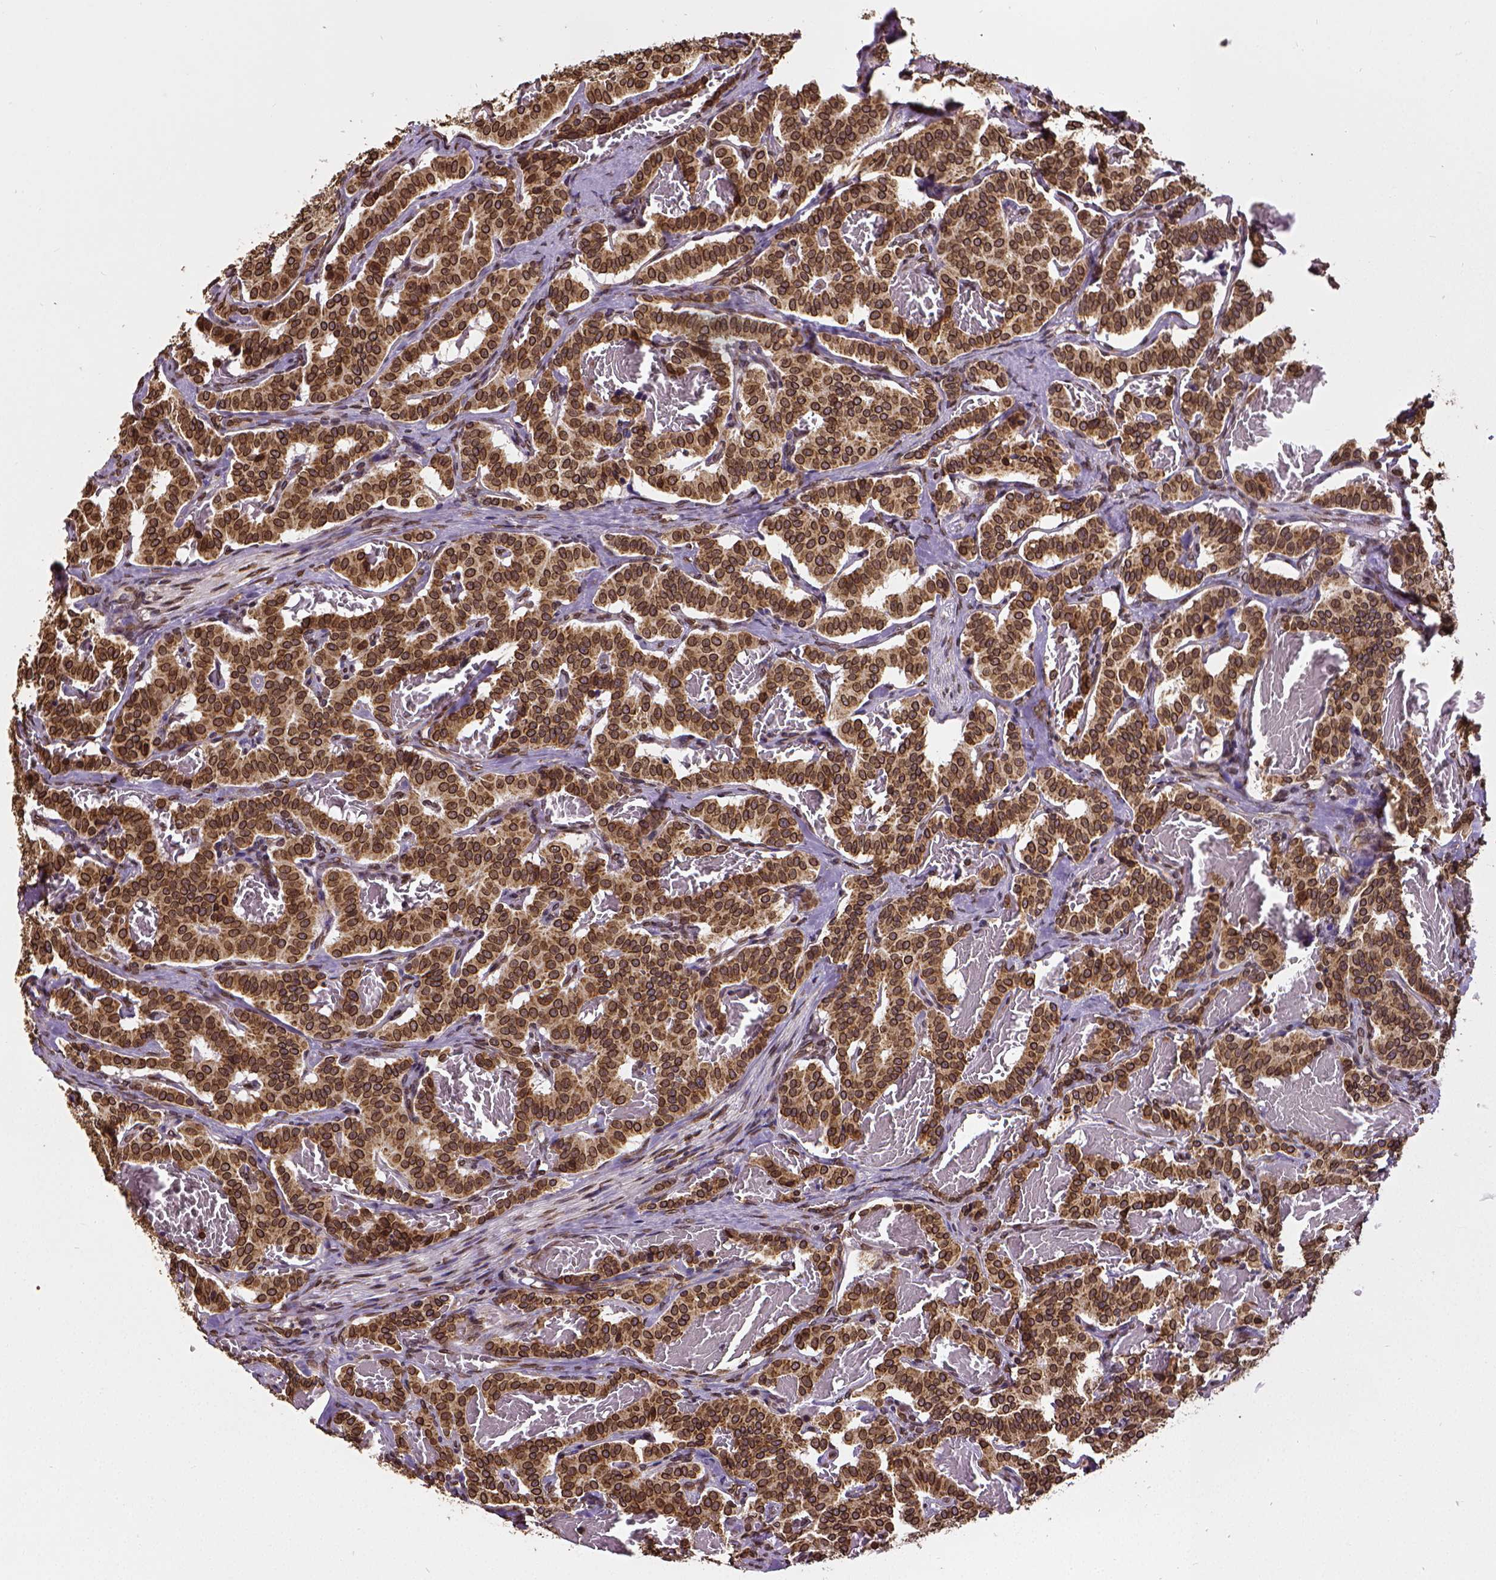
{"staining": {"intensity": "strong", "quantity": ">75%", "location": "cytoplasmic/membranous,nuclear"}, "tissue": "carcinoid", "cell_type": "Tumor cells", "image_type": "cancer", "snomed": [{"axis": "morphology", "description": "Carcinoid, malignant, NOS"}, {"axis": "topography", "description": "Lung"}], "caption": "Protein positivity by immunohistochemistry shows strong cytoplasmic/membranous and nuclear staining in approximately >75% of tumor cells in carcinoid (malignant).", "gene": "MTDH", "patient": {"sex": "female", "age": 46}}